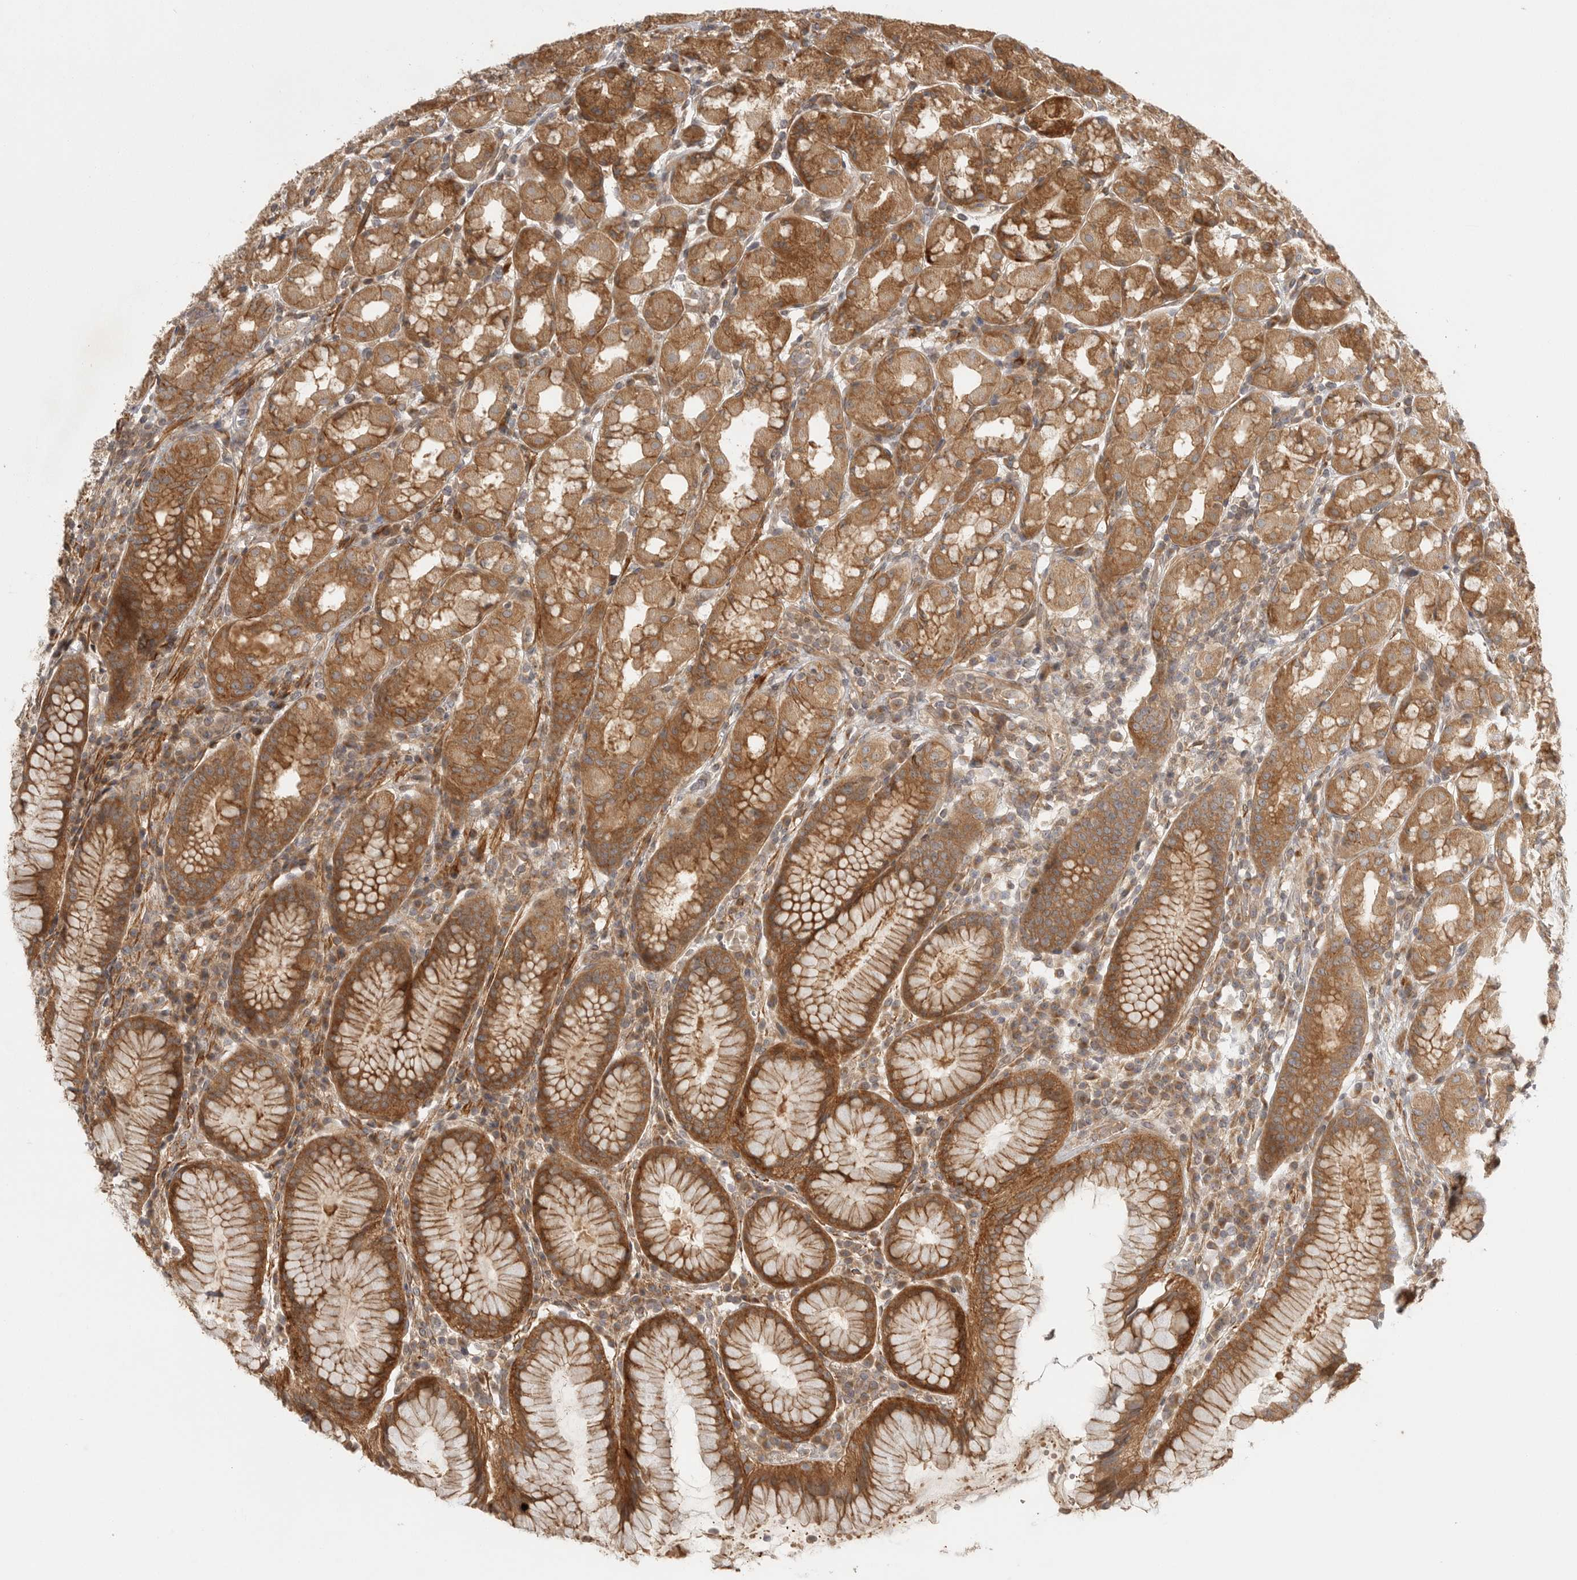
{"staining": {"intensity": "moderate", "quantity": ">75%", "location": "cytoplasmic/membranous,nuclear"}, "tissue": "stomach", "cell_type": "Glandular cells", "image_type": "normal", "snomed": [{"axis": "morphology", "description": "Normal tissue, NOS"}, {"axis": "topography", "description": "Stomach, lower"}], "caption": "Immunohistochemical staining of benign stomach displays medium levels of moderate cytoplasmic/membranous,nuclear expression in approximately >75% of glandular cells.", "gene": "CCPG1", "patient": {"sex": "female", "age": 56}}